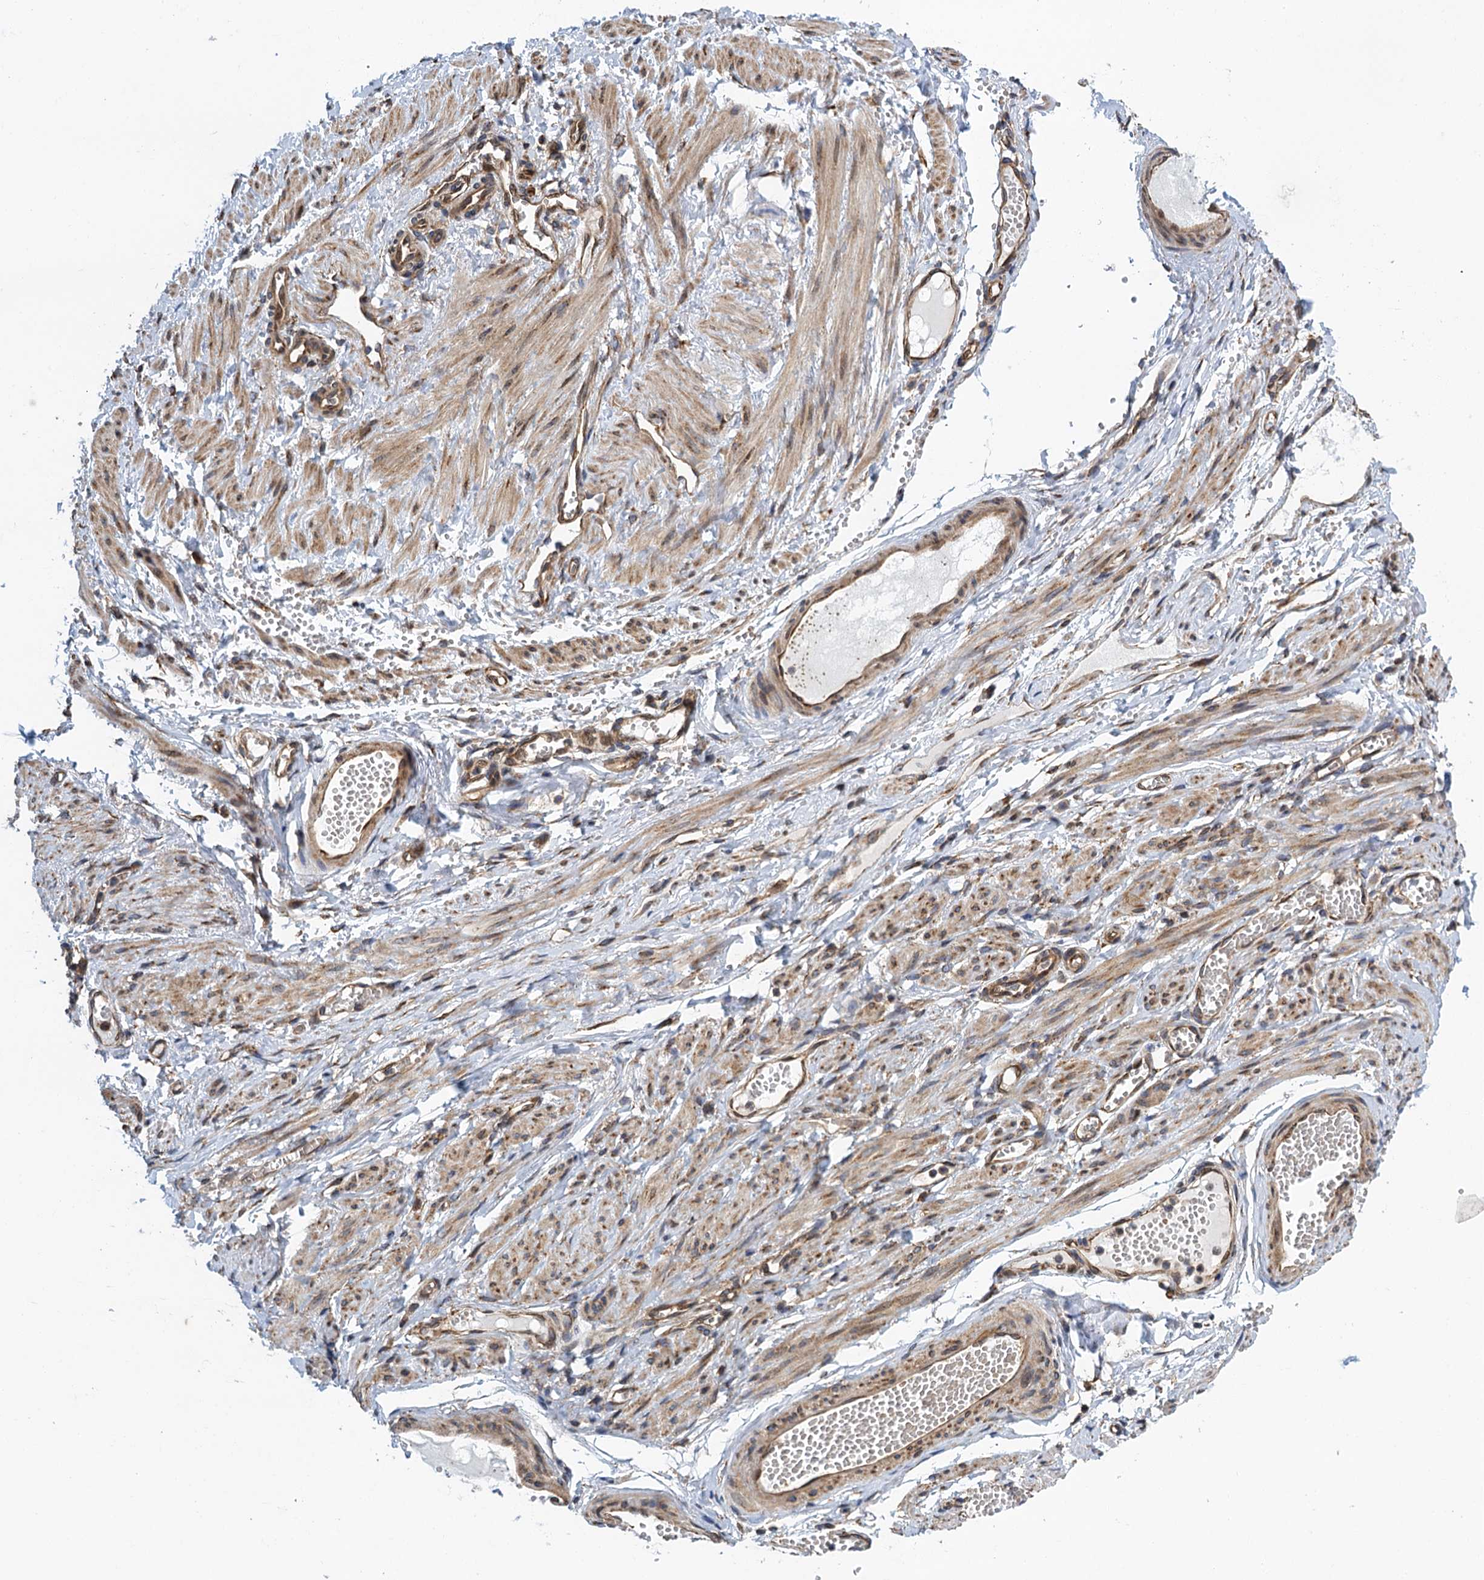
{"staining": {"intensity": "negative", "quantity": "none", "location": "none"}, "tissue": "adipose tissue", "cell_type": "Adipocytes", "image_type": "normal", "snomed": [{"axis": "morphology", "description": "Normal tissue, NOS"}, {"axis": "topography", "description": "Smooth muscle"}, {"axis": "topography", "description": "Peripheral nerve tissue"}], "caption": "Benign adipose tissue was stained to show a protein in brown. There is no significant positivity in adipocytes. (Brightfield microscopy of DAB IHC at high magnification).", "gene": "MDM1", "patient": {"sex": "female", "age": 39}}